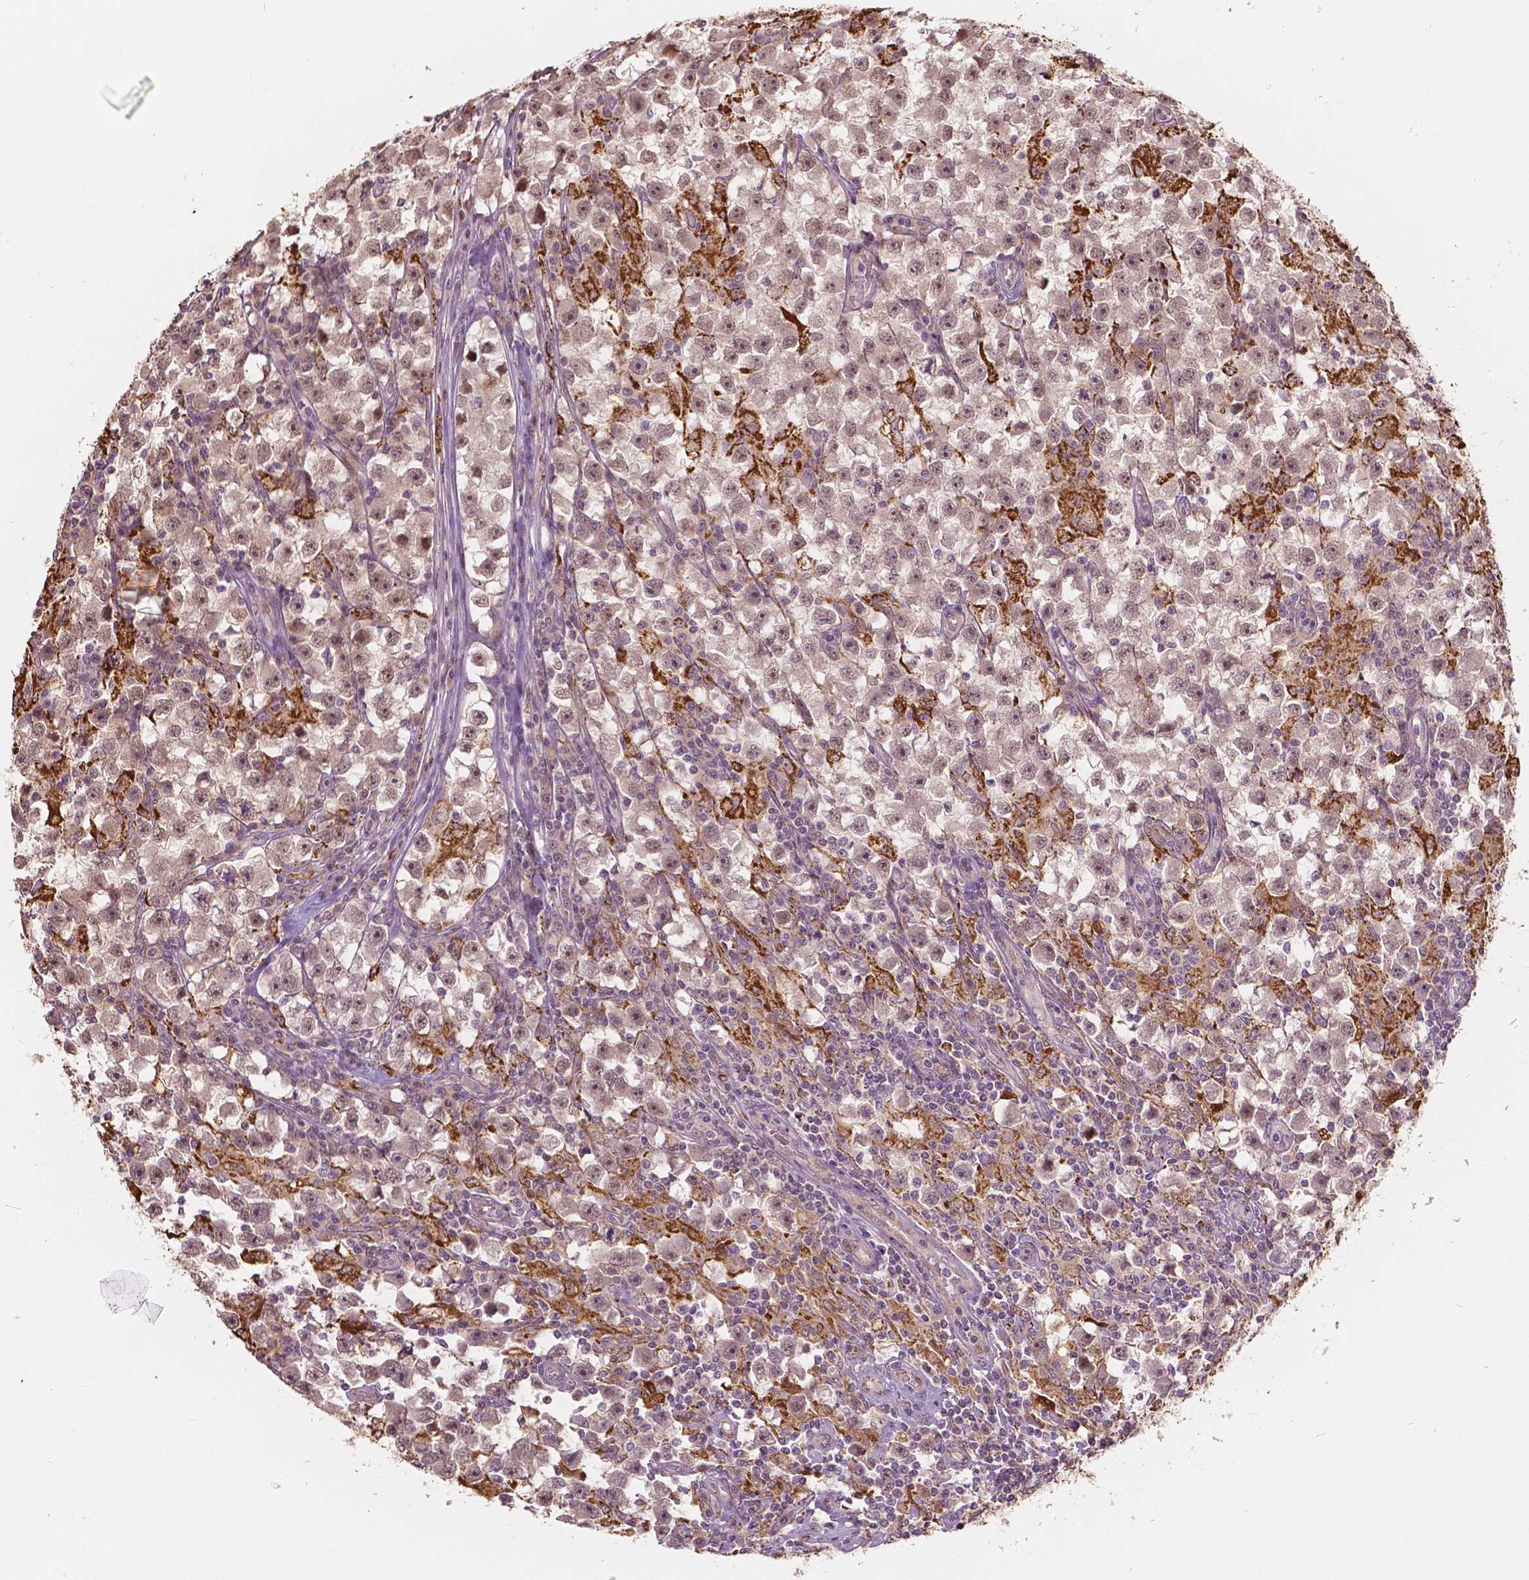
{"staining": {"intensity": "weak", "quantity": "25%-75%", "location": "nuclear"}, "tissue": "testis cancer", "cell_type": "Tumor cells", "image_type": "cancer", "snomed": [{"axis": "morphology", "description": "Seminoma, NOS"}, {"axis": "topography", "description": "Testis"}], "caption": "Testis seminoma stained for a protein displays weak nuclear positivity in tumor cells.", "gene": "DLX6", "patient": {"sex": "male", "age": 33}}